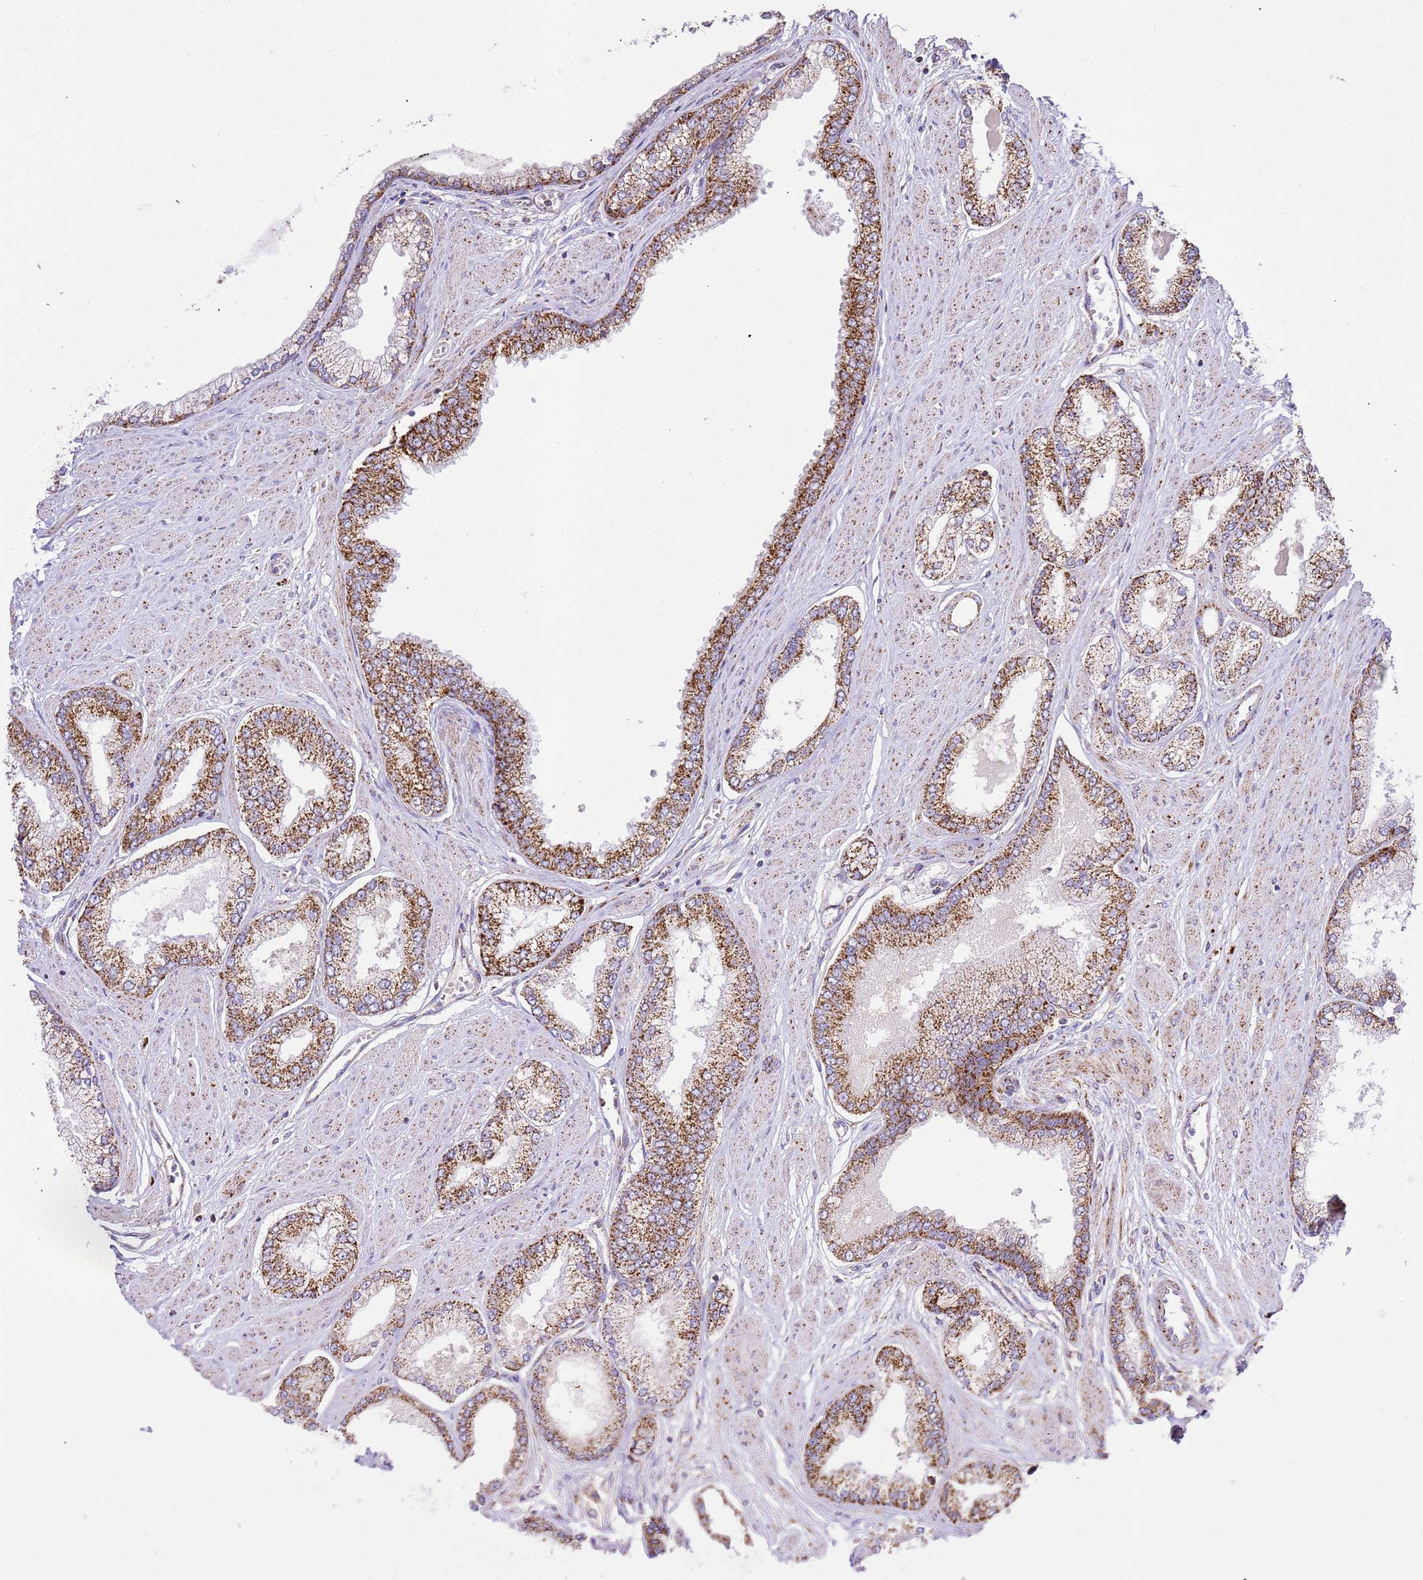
{"staining": {"intensity": "strong", "quantity": ">75%", "location": "cytoplasmic/membranous"}, "tissue": "prostate cancer", "cell_type": "Tumor cells", "image_type": "cancer", "snomed": [{"axis": "morphology", "description": "Adenocarcinoma, Low grade"}, {"axis": "topography", "description": "Prostate"}], "caption": "Adenocarcinoma (low-grade) (prostate) tissue exhibits strong cytoplasmic/membranous expression in approximately >75% of tumor cells", "gene": "ZBTB39", "patient": {"sex": "male", "age": 55}}